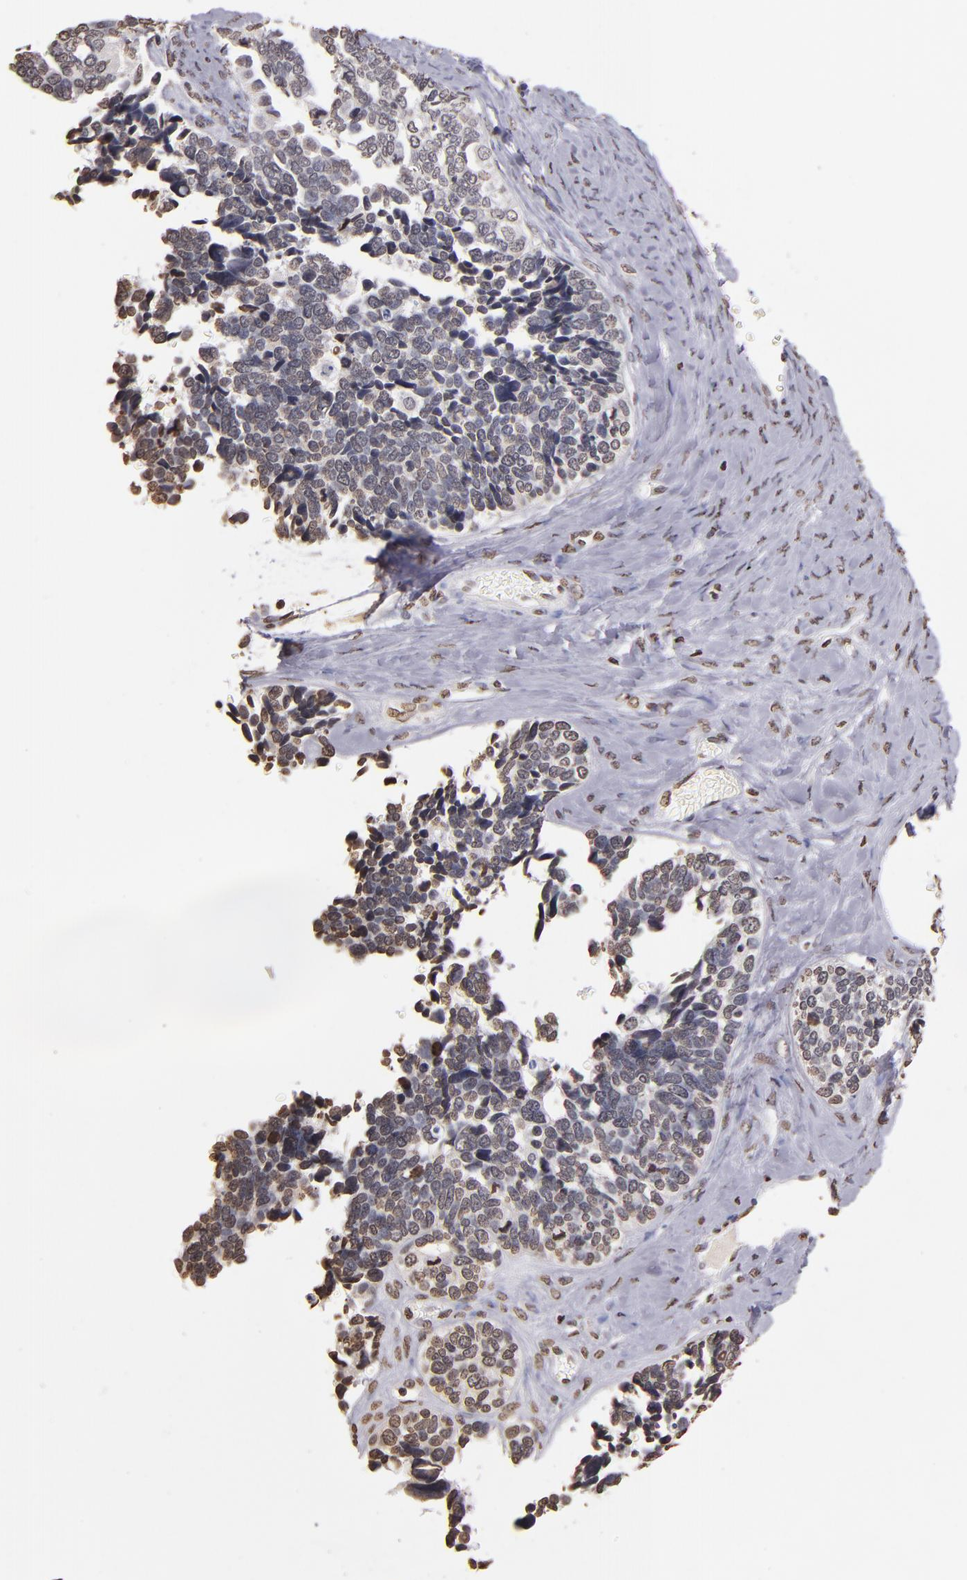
{"staining": {"intensity": "weak", "quantity": "<25%", "location": "nuclear"}, "tissue": "ovarian cancer", "cell_type": "Tumor cells", "image_type": "cancer", "snomed": [{"axis": "morphology", "description": "Cystadenocarcinoma, serous, NOS"}, {"axis": "topography", "description": "Ovary"}], "caption": "DAB immunohistochemical staining of serous cystadenocarcinoma (ovarian) reveals no significant expression in tumor cells. (IHC, brightfield microscopy, high magnification).", "gene": "LBX1", "patient": {"sex": "female", "age": 77}}